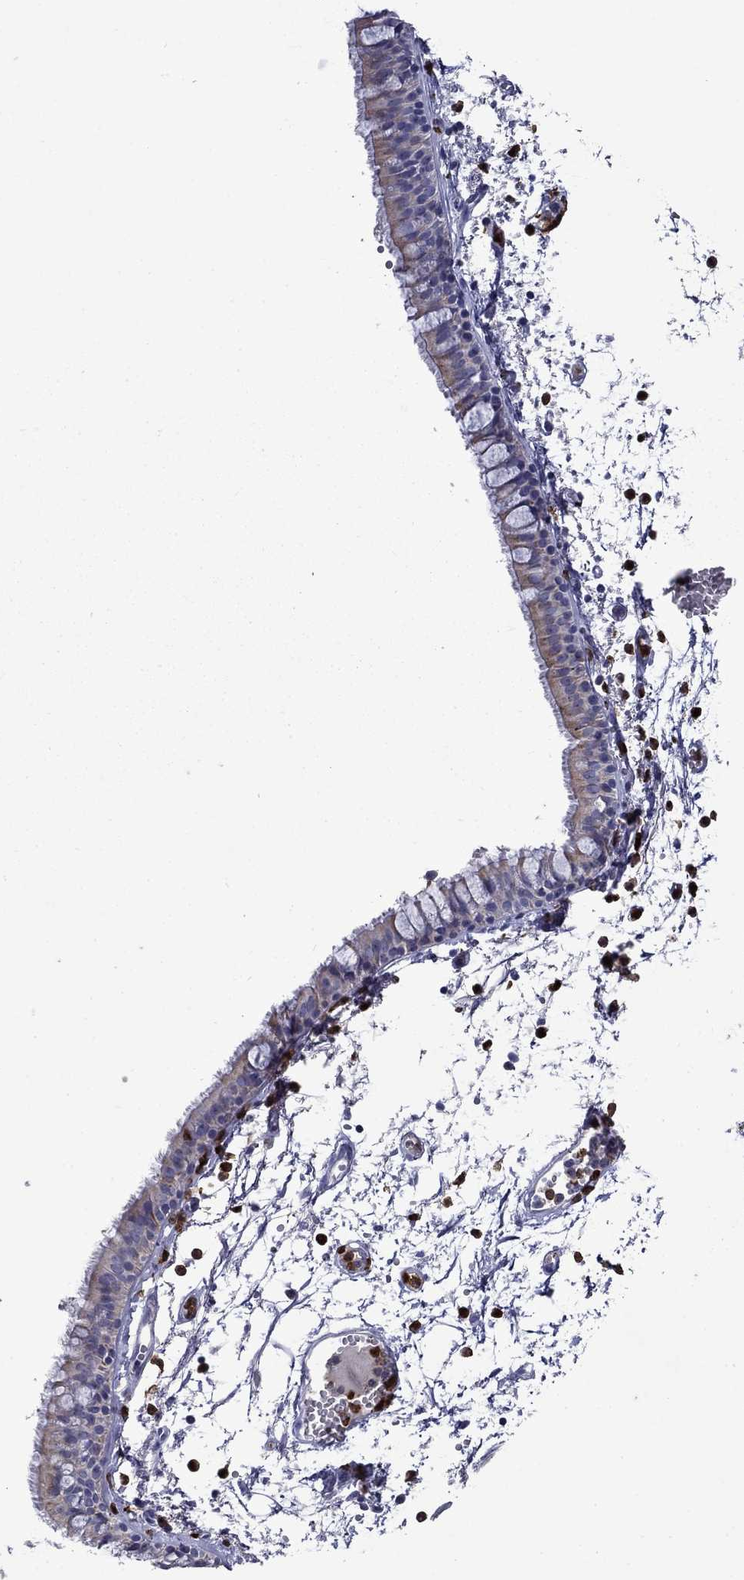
{"staining": {"intensity": "weak", "quantity": "25%-75%", "location": "cytoplasmic/membranous"}, "tissue": "bronchus", "cell_type": "Respiratory epithelial cells", "image_type": "normal", "snomed": [{"axis": "morphology", "description": "Normal tissue, NOS"}, {"axis": "topography", "description": "Cartilage tissue"}, {"axis": "topography", "description": "Bronchus"}], "caption": "This image shows normal bronchus stained with immunohistochemistry to label a protein in brown. The cytoplasmic/membranous of respiratory epithelial cells show weak positivity for the protein. Nuclei are counter-stained blue.", "gene": "IRF5", "patient": {"sex": "male", "age": 66}}